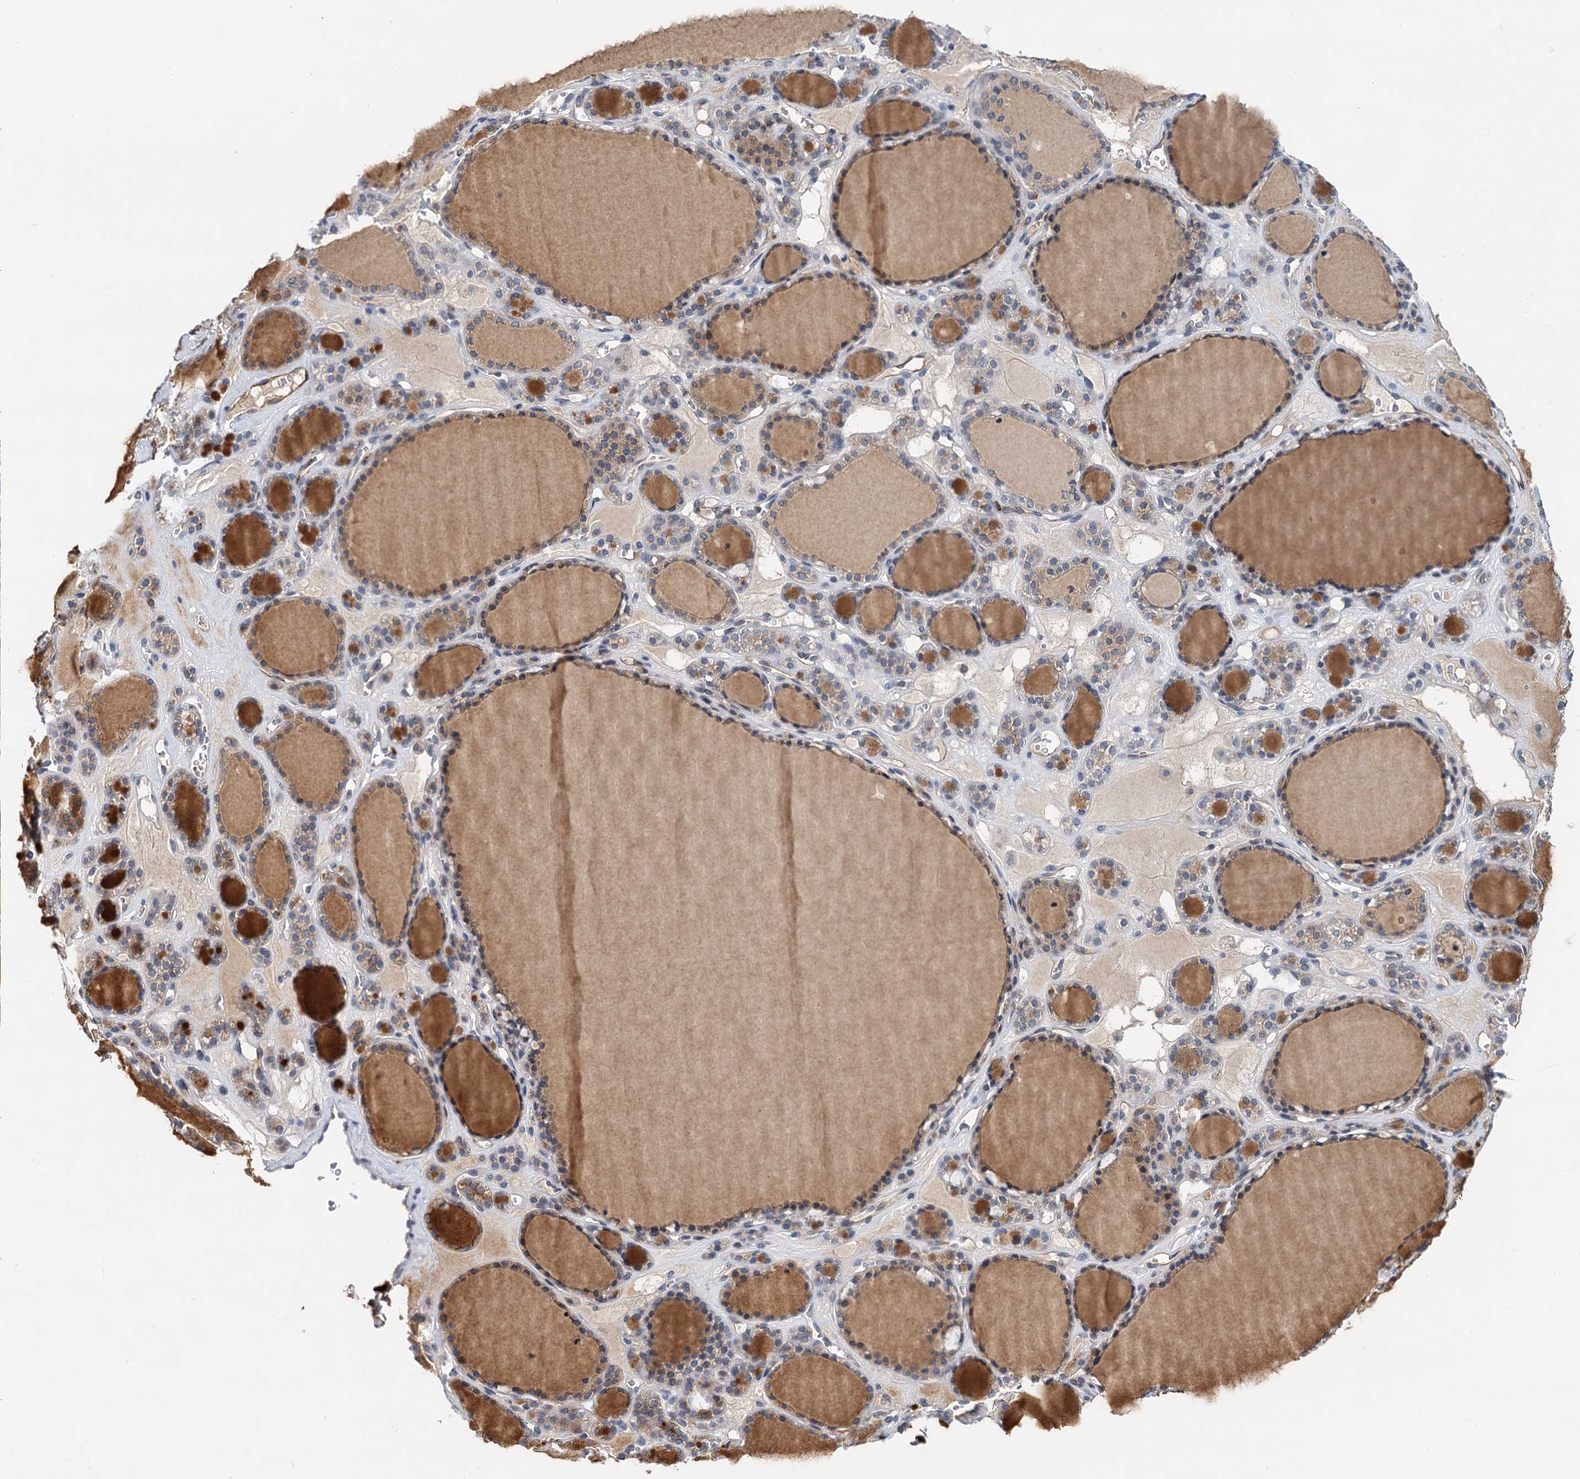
{"staining": {"intensity": "strong", "quantity": "25%-75%", "location": "cytoplasmic/membranous"}, "tissue": "thyroid gland", "cell_type": "Glandular cells", "image_type": "normal", "snomed": [{"axis": "morphology", "description": "Normal tissue, NOS"}, {"axis": "topography", "description": "Thyroid gland"}], "caption": "Immunohistochemical staining of normal human thyroid gland shows high levels of strong cytoplasmic/membranous expression in approximately 25%-75% of glandular cells.", "gene": "ABLIM1", "patient": {"sex": "female", "age": 28}}